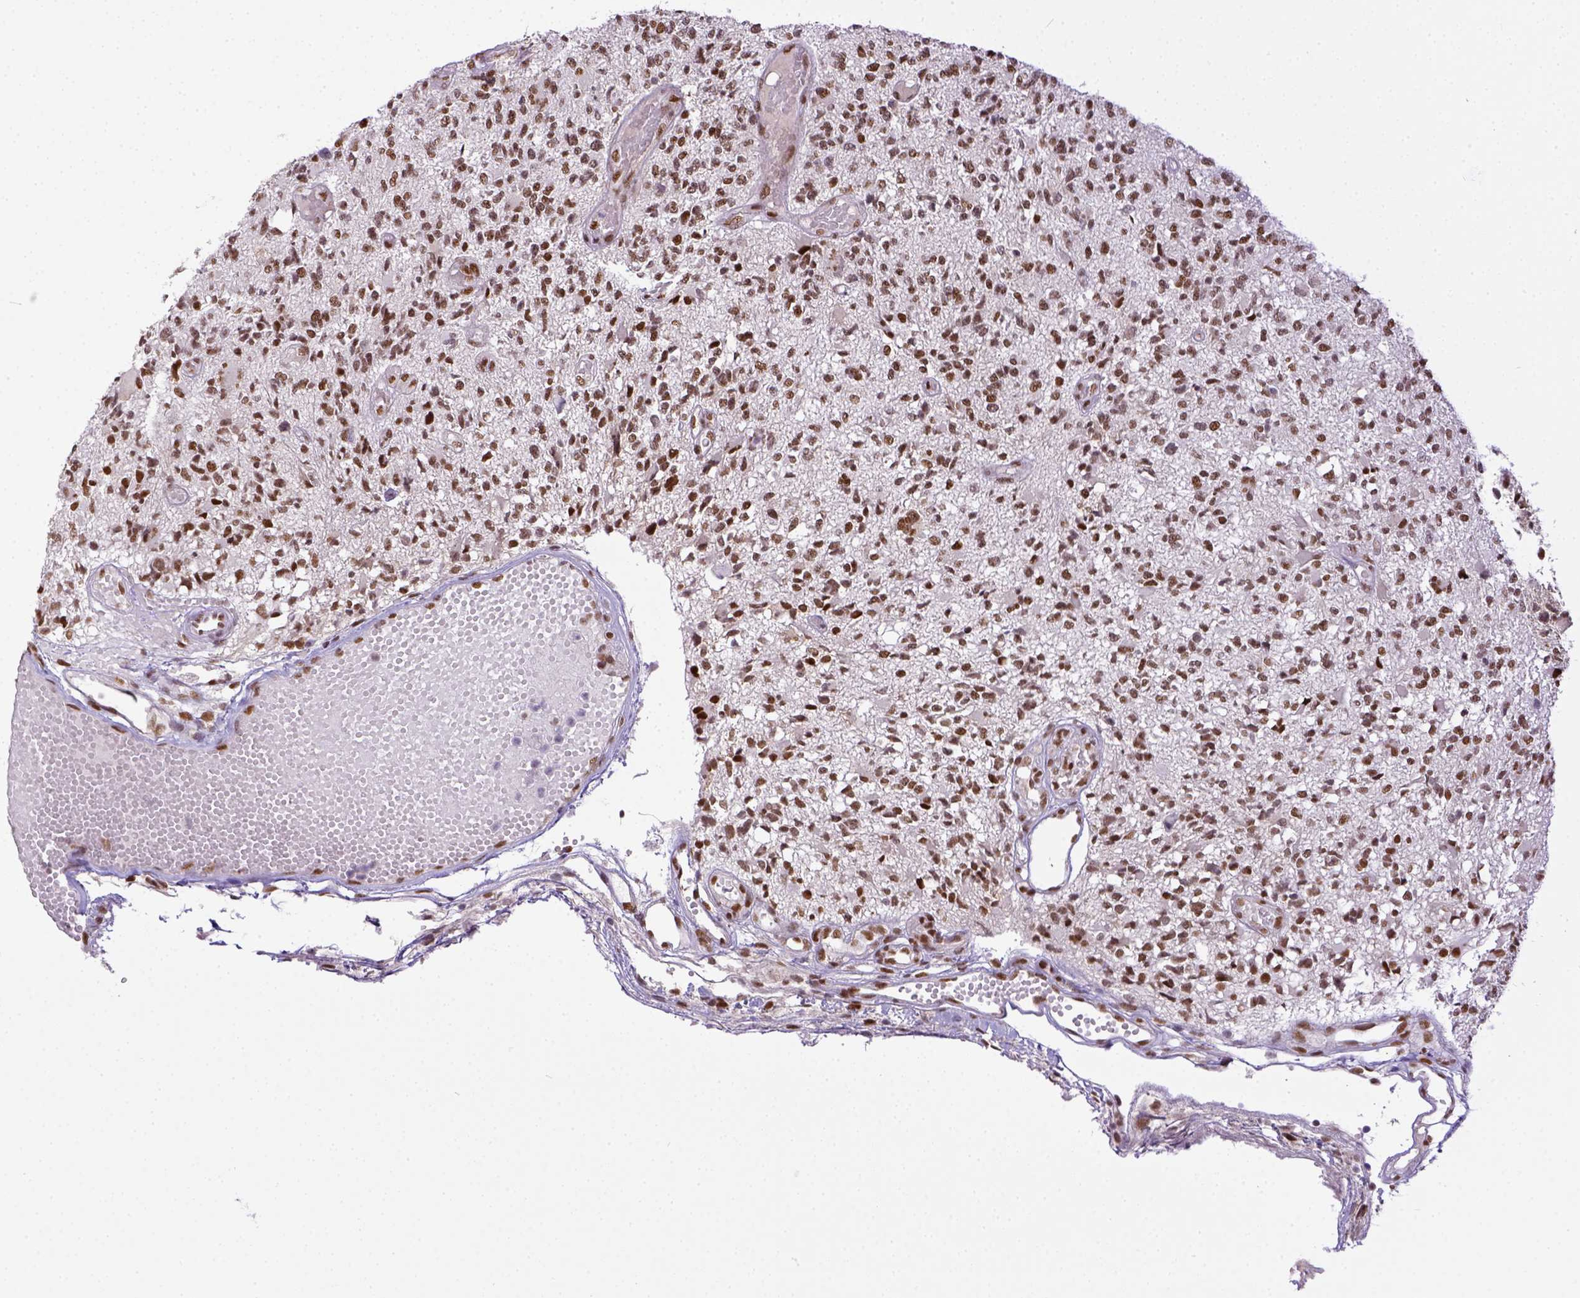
{"staining": {"intensity": "moderate", "quantity": ">75%", "location": "nuclear"}, "tissue": "glioma", "cell_type": "Tumor cells", "image_type": "cancer", "snomed": [{"axis": "morphology", "description": "Glioma, malignant, High grade"}, {"axis": "topography", "description": "Brain"}], "caption": "DAB immunohistochemical staining of human malignant glioma (high-grade) shows moderate nuclear protein staining in about >75% of tumor cells. (IHC, brightfield microscopy, high magnification).", "gene": "ERCC1", "patient": {"sex": "female", "age": 63}}